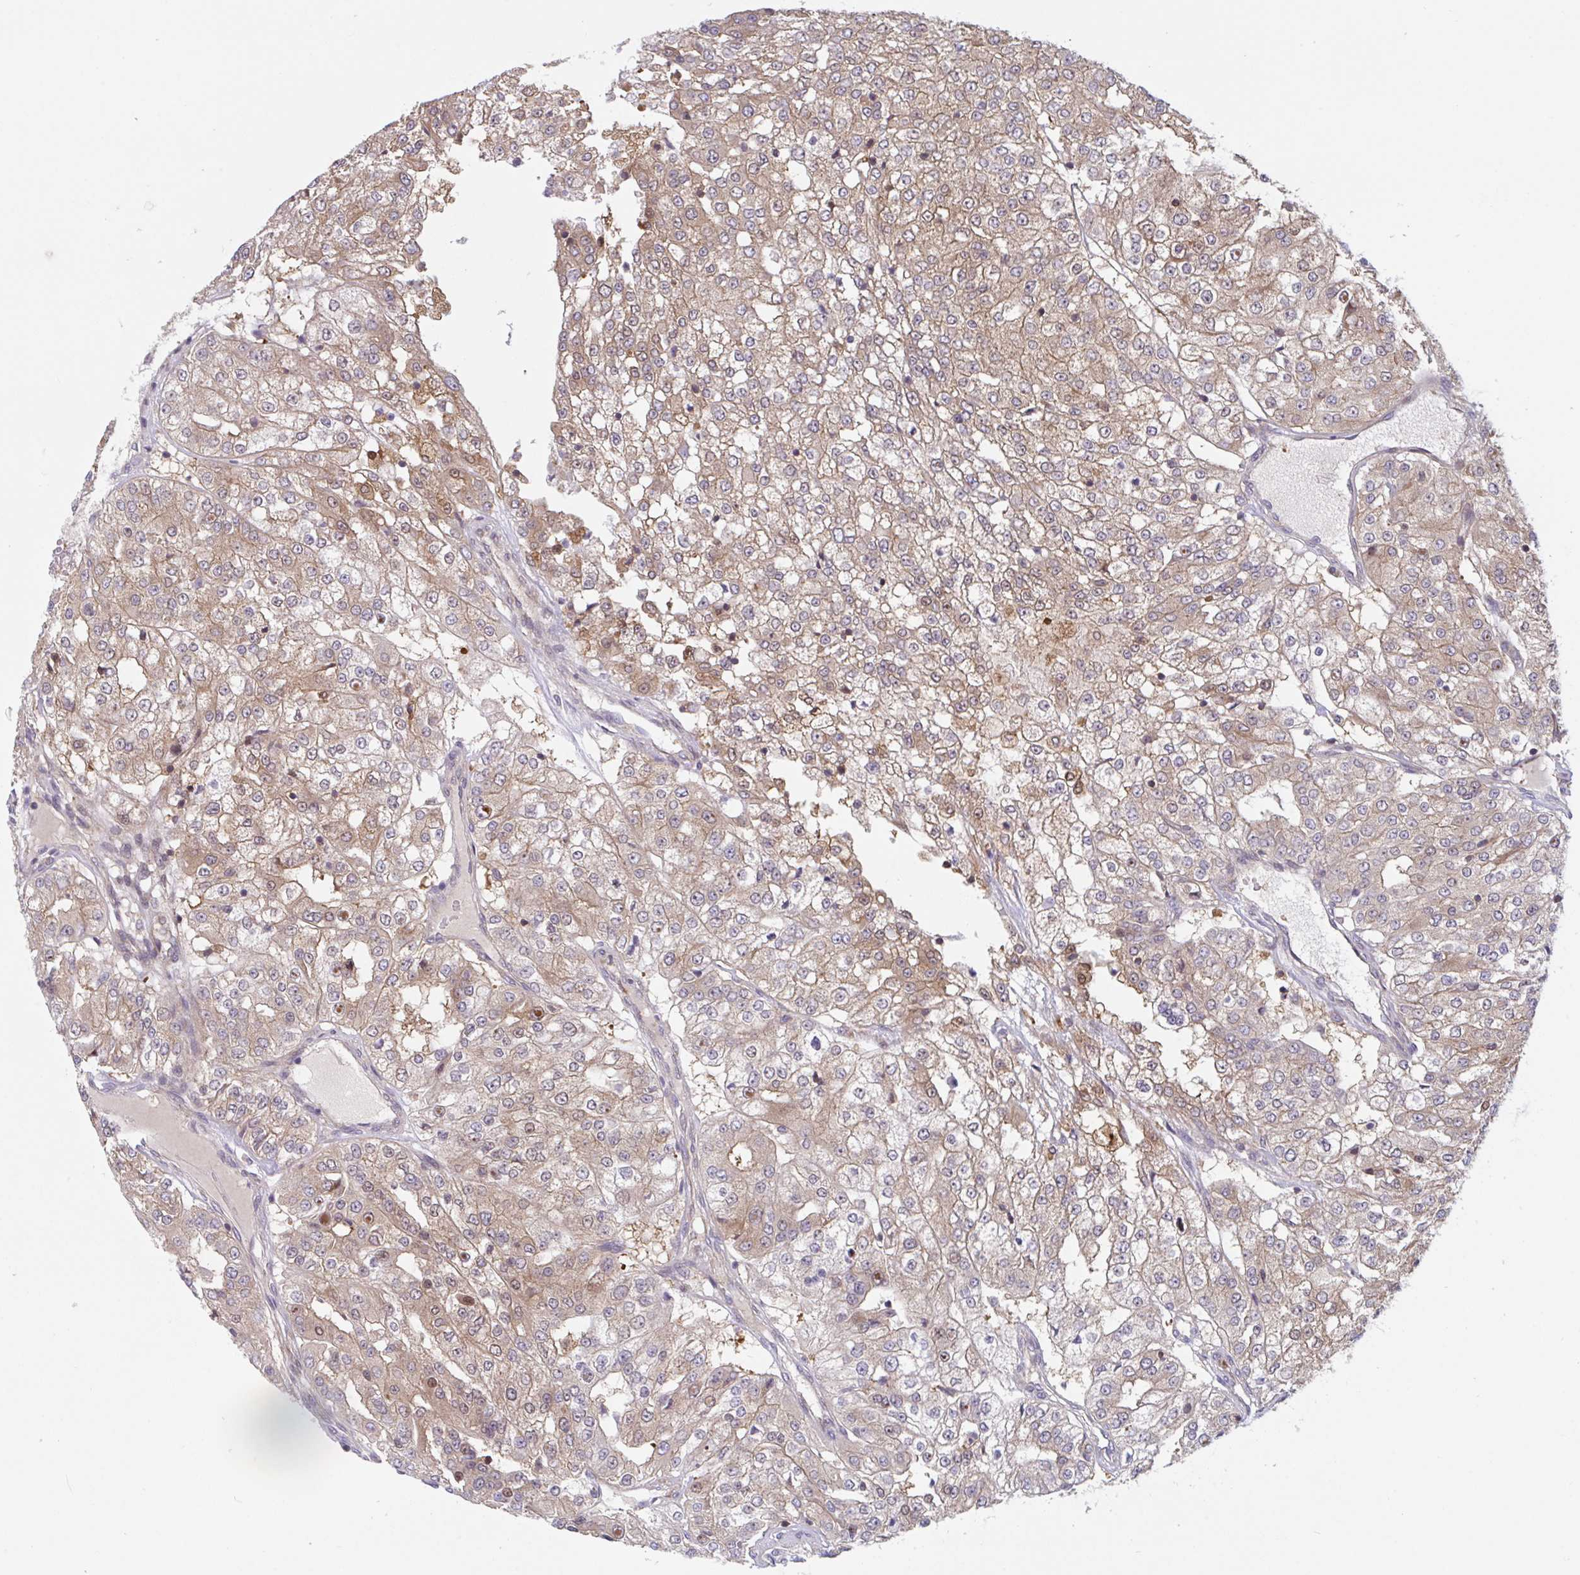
{"staining": {"intensity": "moderate", "quantity": ">75%", "location": "cytoplasmic/membranous,nuclear"}, "tissue": "renal cancer", "cell_type": "Tumor cells", "image_type": "cancer", "snomed": [{"axis": "morphology", "description": "Adenocarcinoma, NOS"}, {"axis": "topography", "description": "Kidney"}], "caption": "Adenocarcinoma (renal) stained for a protein (brown) reveals moderate cytoplasmic/membranous and nuclear positive positivity in approximately >75% of tumor cells.", "gene": "LMNTD2", "patient": {"sex": "female", "age": 63}}